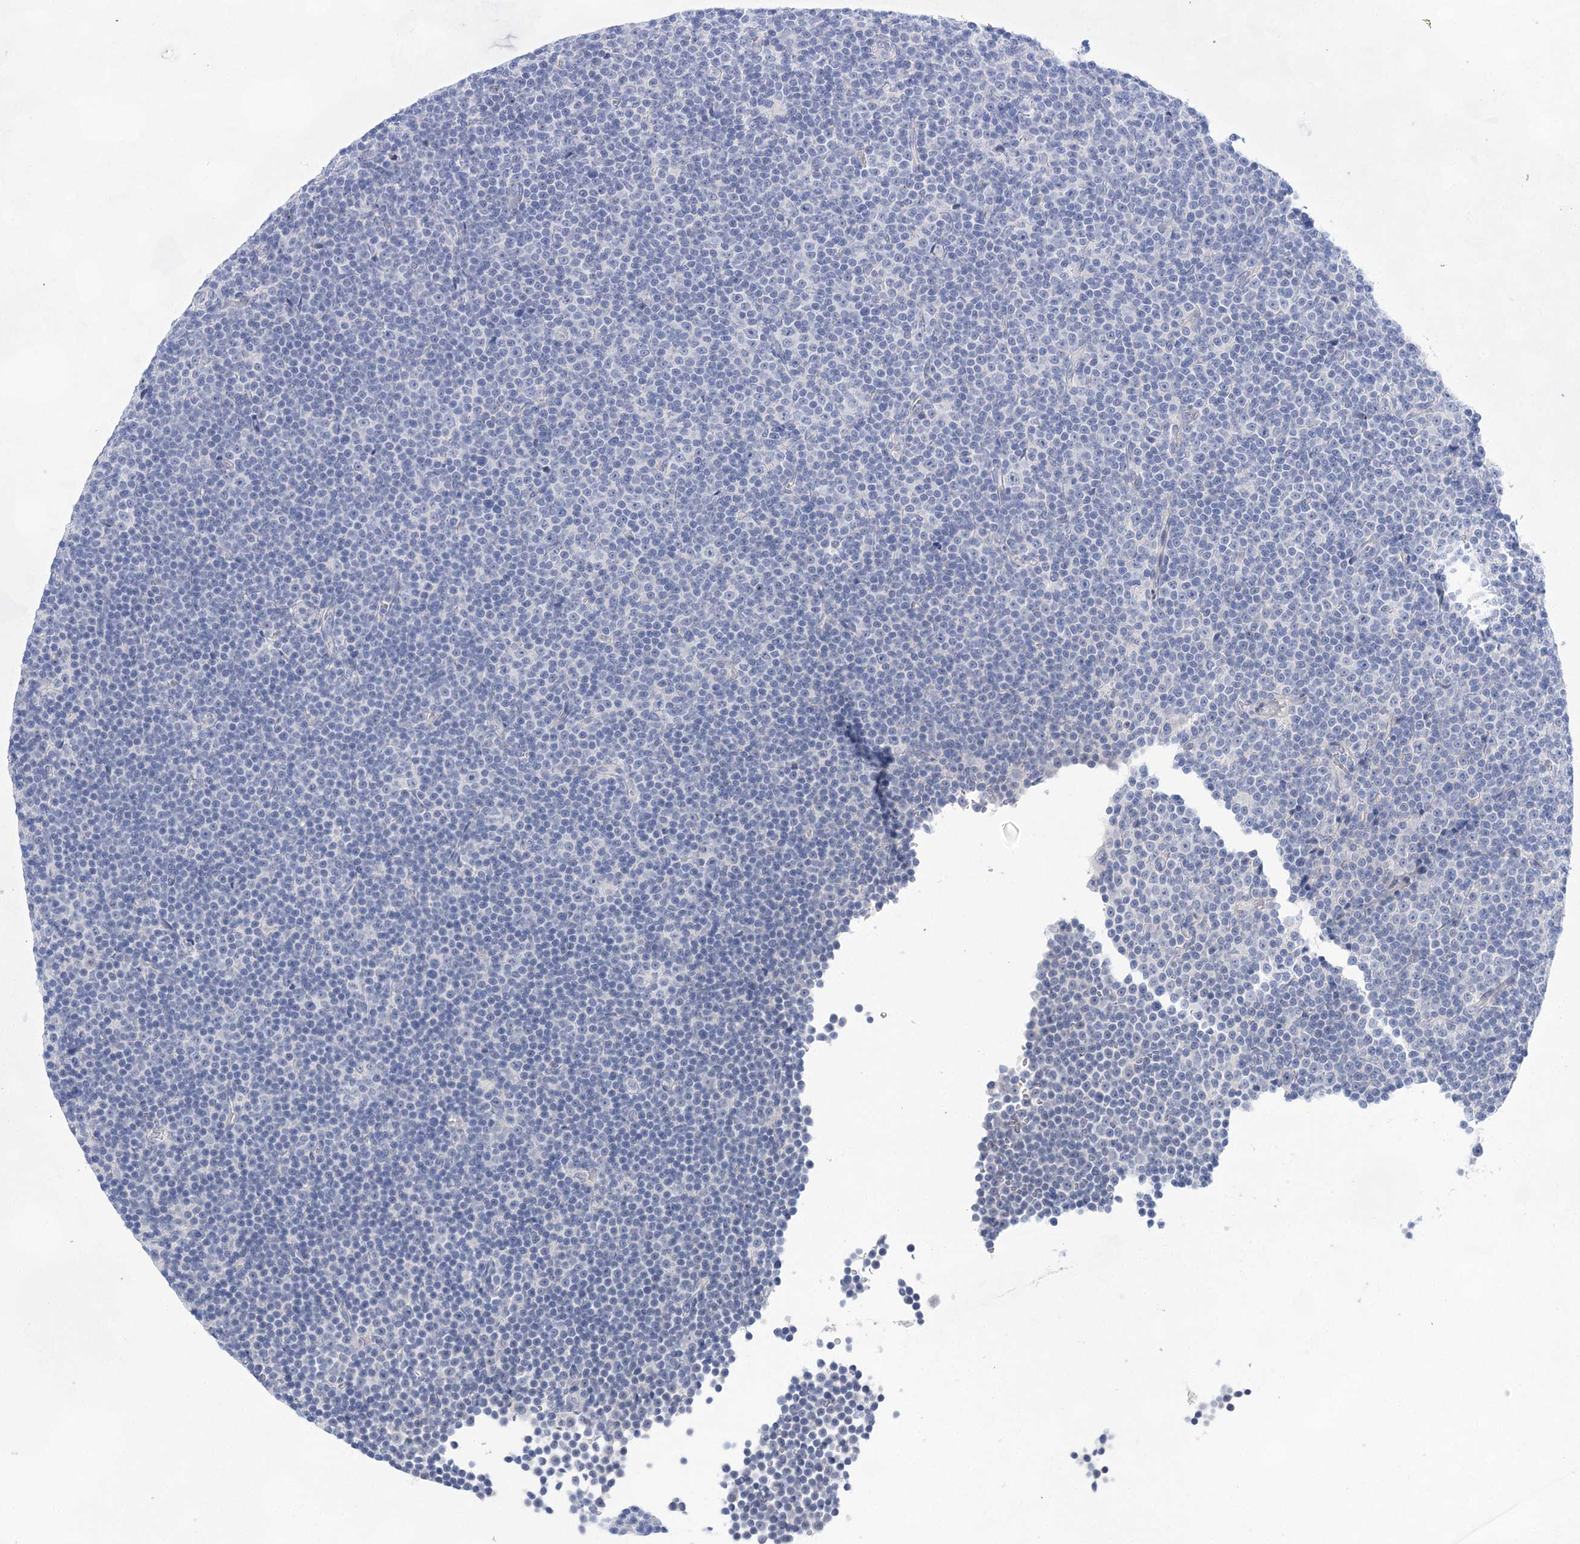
{"staining": {"intensity": "negative", "quantity": "none", "location": "none"}, "tissue": "lymphoma", "cell_type": "Tumor cells", "image_type": "cancer", "snomed": [{"axis": "morphology", "description": "Malignant lymphoma, non-Hodgkin's type, Low grade"}, {"axis": "topography", "description": "Lymph node"}], "caption": "This is a photomicrograph of immunohistochemistry staining of malignant lymphoma, non-Hodgkin's type (low-grade), which shows no positivity in tumor cells.", "gene": "LALBA", "patient": {"sex": "female", "age": 67}}